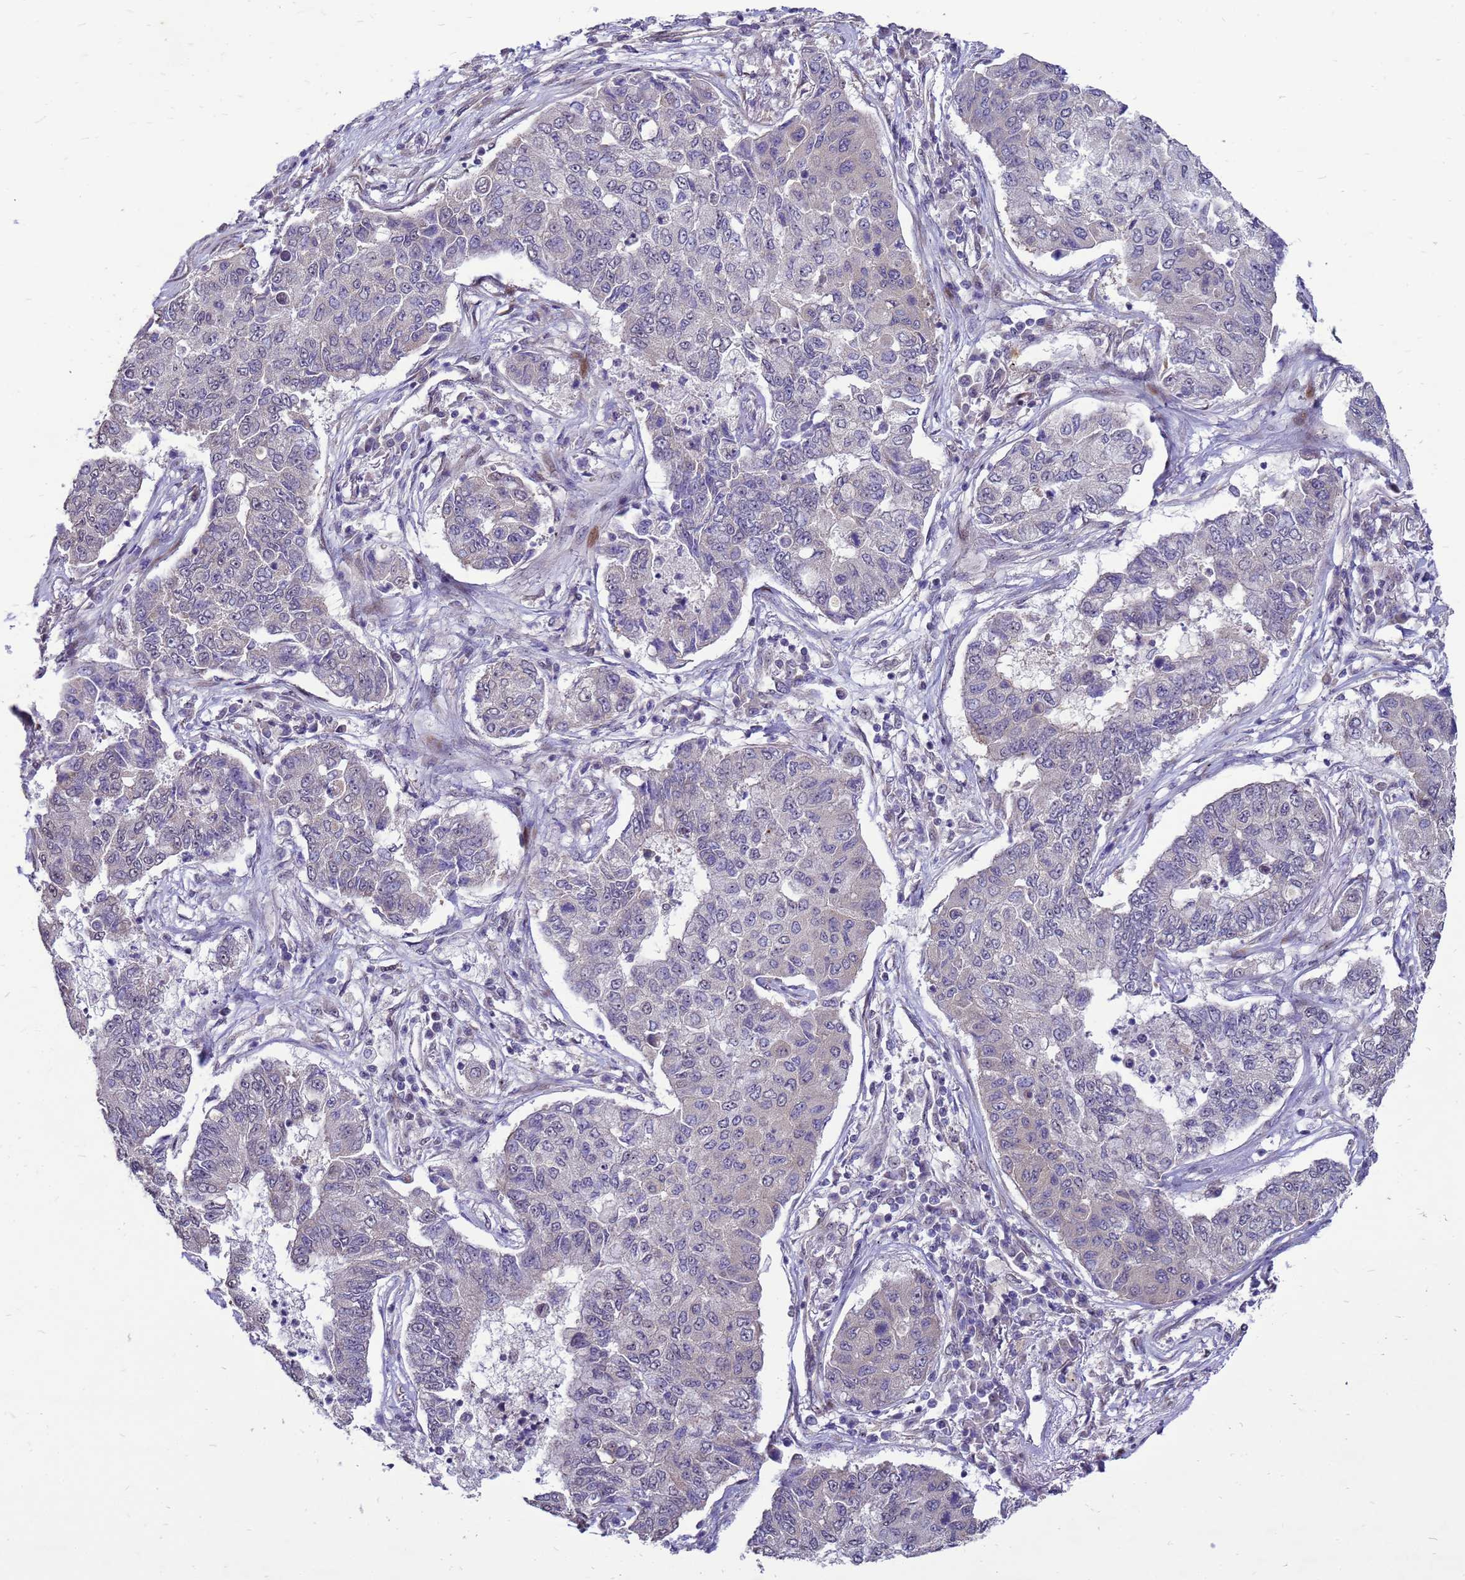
{"staining": {"intensity": "negative", "quantity": "none", "location": "none"}, "tissue": "lung cancer", "cell_type": "Tumor cells", "image_type": "cancer", "snomed": [{"axis": "morphology", "description": "Squamous cell carcinoma, NOS"}, {"axis": "topography", "description": "Lung"}], "caption": "Human squamous cell carcinoma (lung) stained for a protein using immunohistochemistry shows no positivity in tumor cells.", "gene": "RSPO1", "patient": {"sex": "male", "age": 74}}